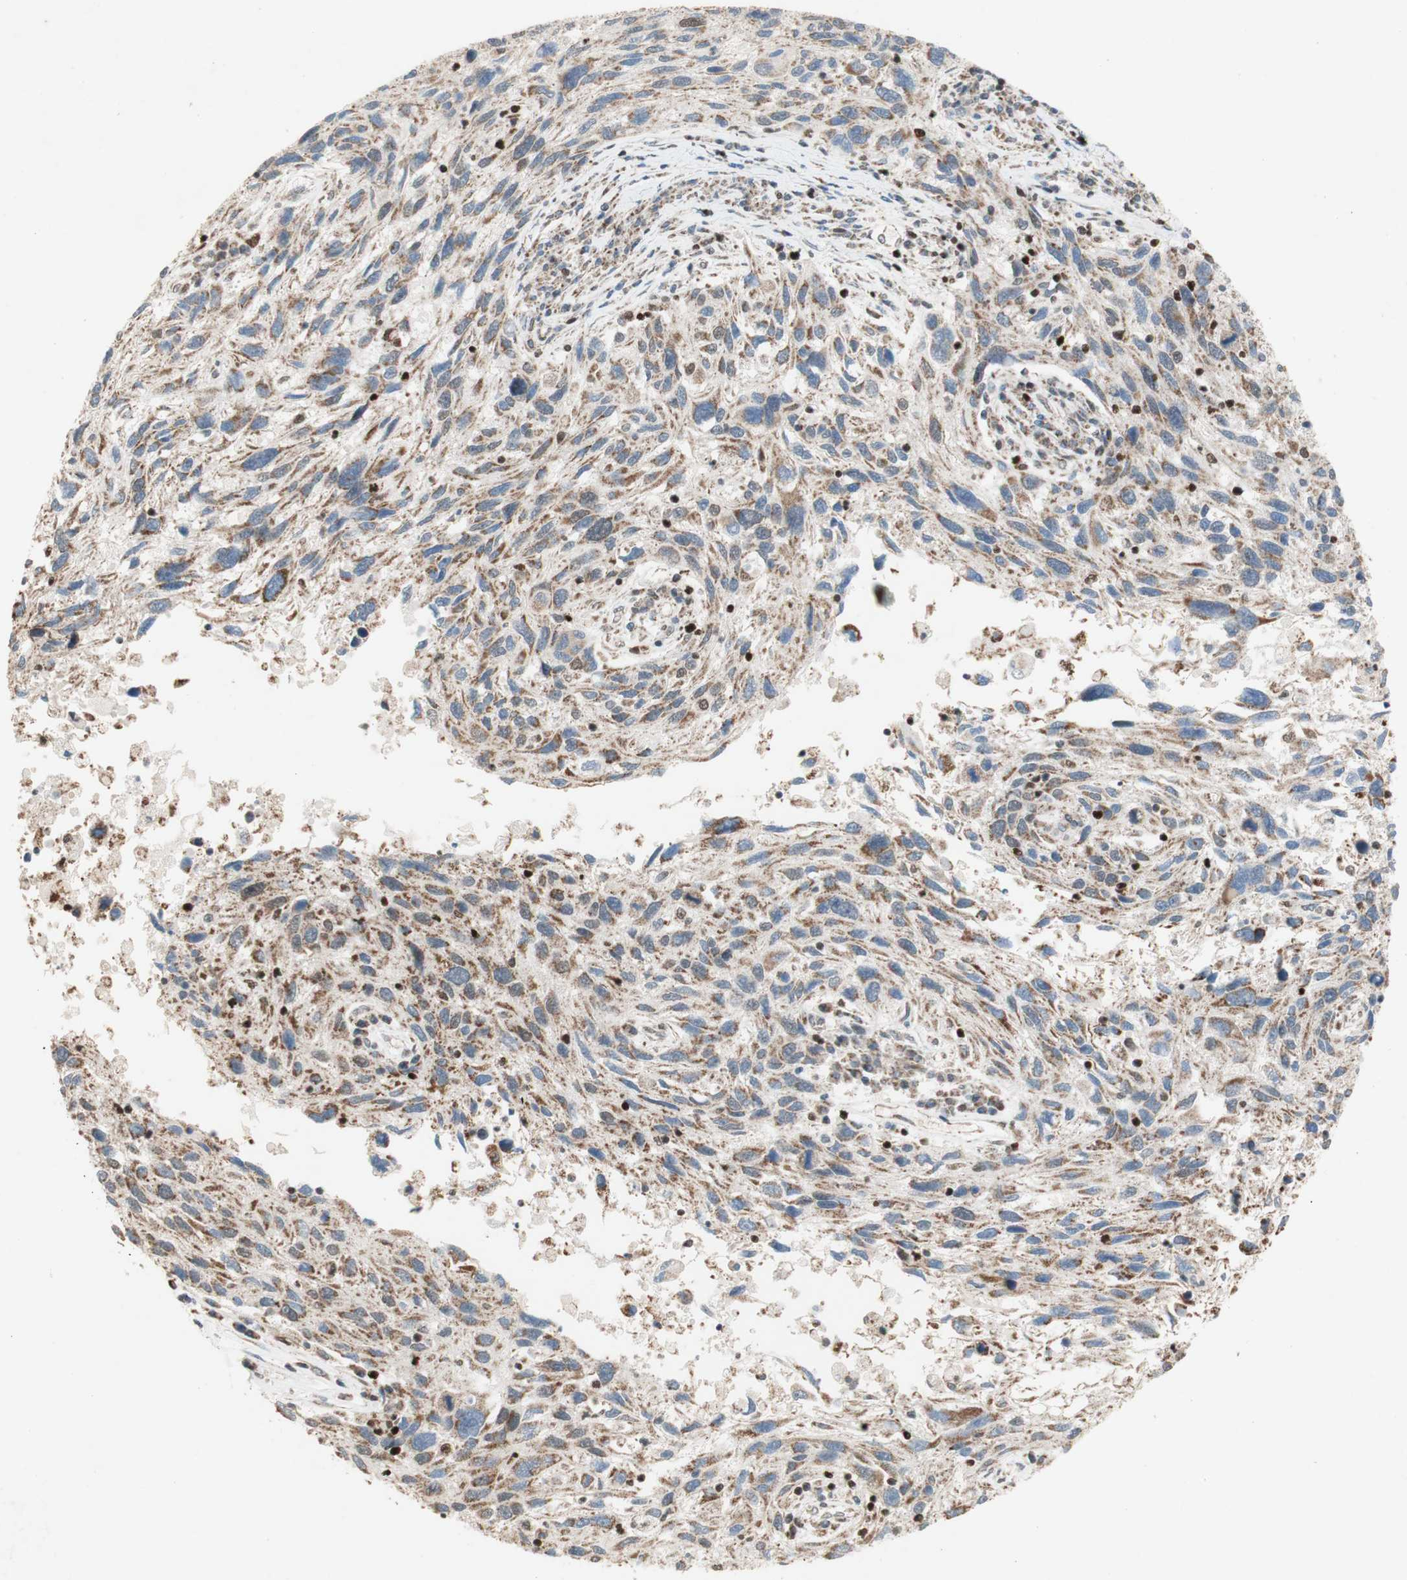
{"staining": {"intensity": "moderate", "quantity": "25%-75%", "location": "cytoplasmic/membranous"}, "tissue": "melanoma", "cell_type": "Tumor cells", "image_type": "cancer", "snomed": [{"axis": "morphology", "description": "Malignant melanoma, NOS"}, {"axis": "topography", "description": "Skin"}], "caption": "Human malignant melanoma stained with a brown dye shows moderate cytoplasmic/membranous positive positivity in about 25%-75% of tumor cells.", "gene": "DNMT3A", "patient": {"sex": "male", "age": 53}}